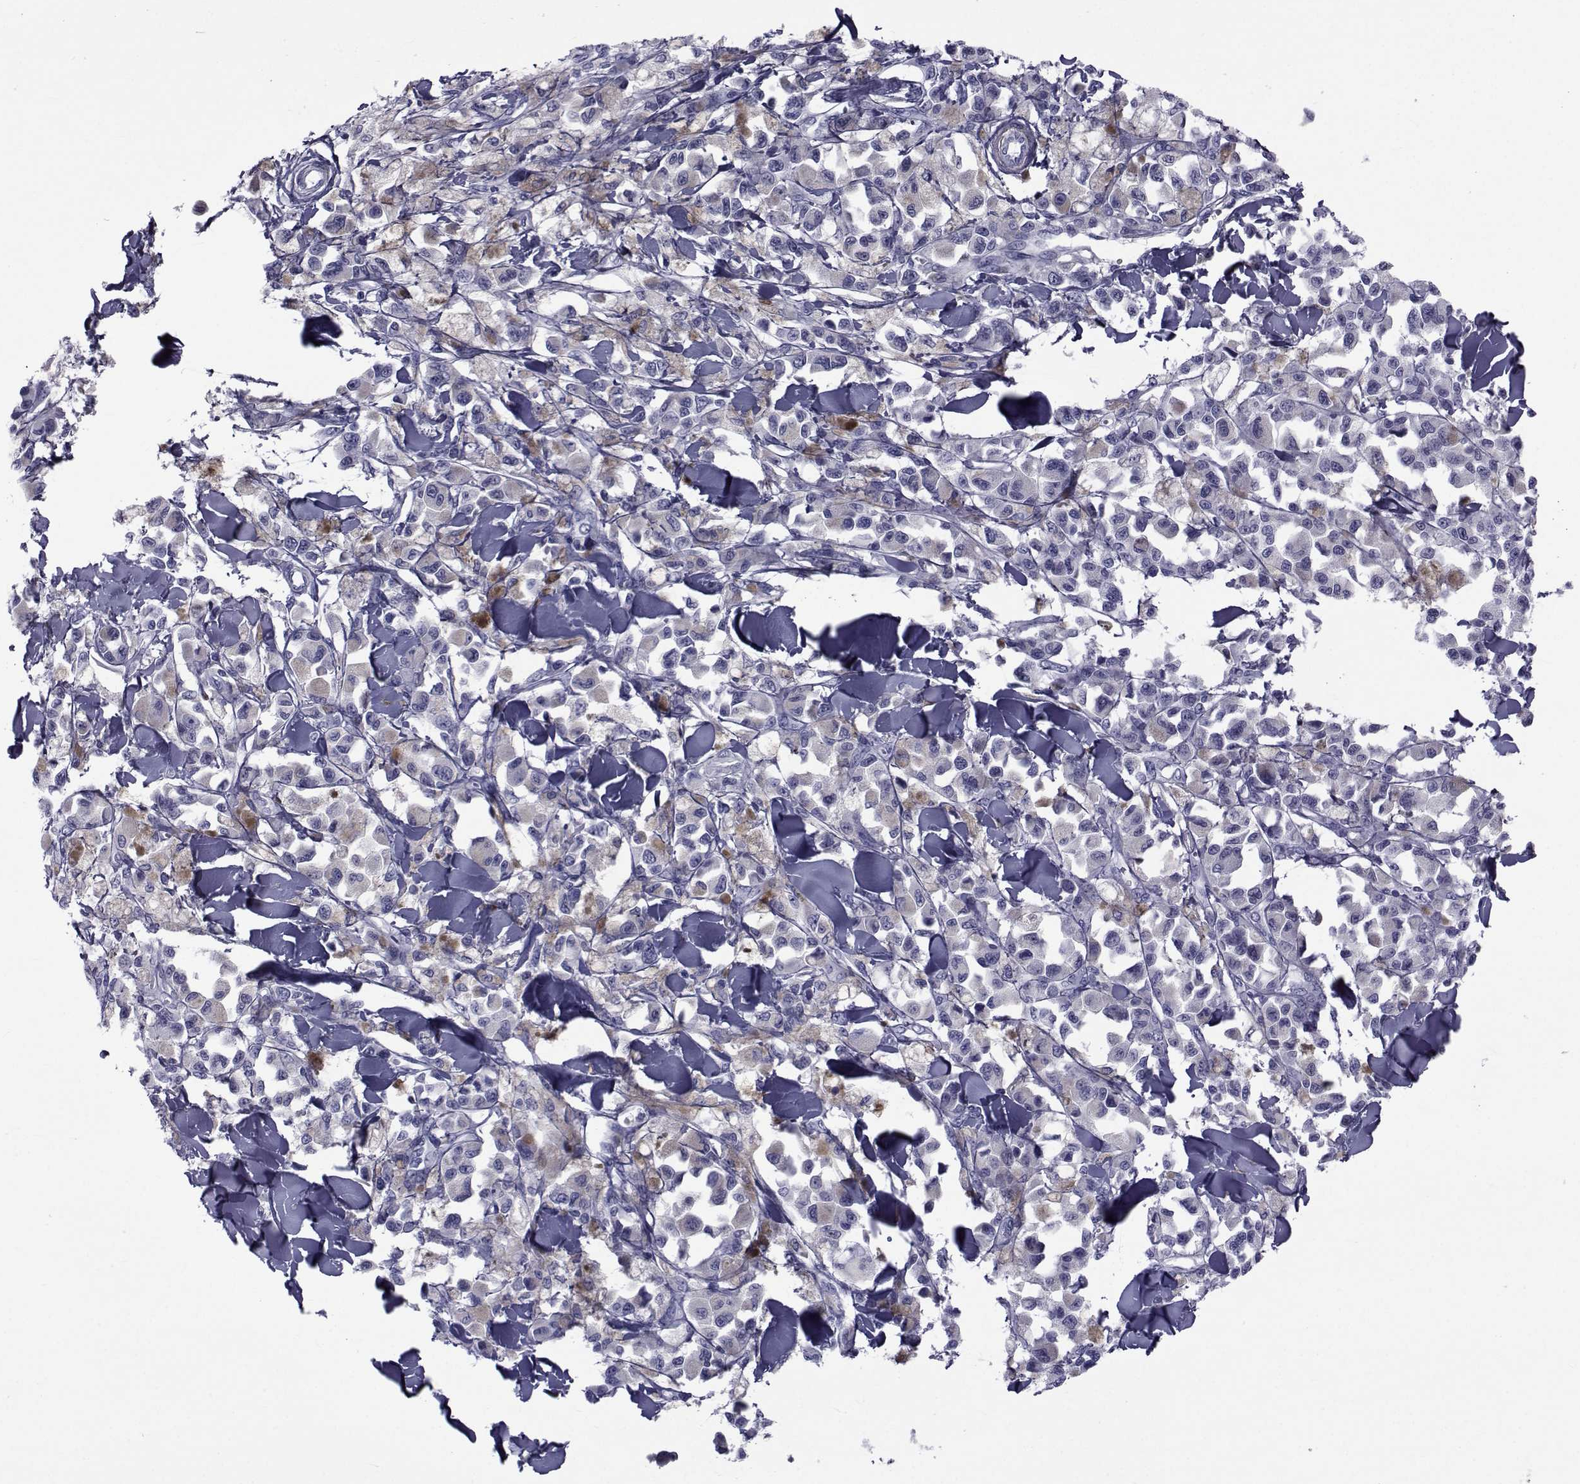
{"staining": {"intensity": "negative", "quantity": "none", "location": "none"}, "tissue": "melanoma", "cell_type": "Tumor cells", "image_type": "cancer", "snomed": [{"axis": "morphology", "description": "Malignant melanoma, NOS"}, {"axis": "topography", "description": "Skin"}], "caption": "There is no significant positivity in tumor cells of malignant melanoma.", "gene": "GKAP1", "patient": {"sex": "female", "age": 58}}